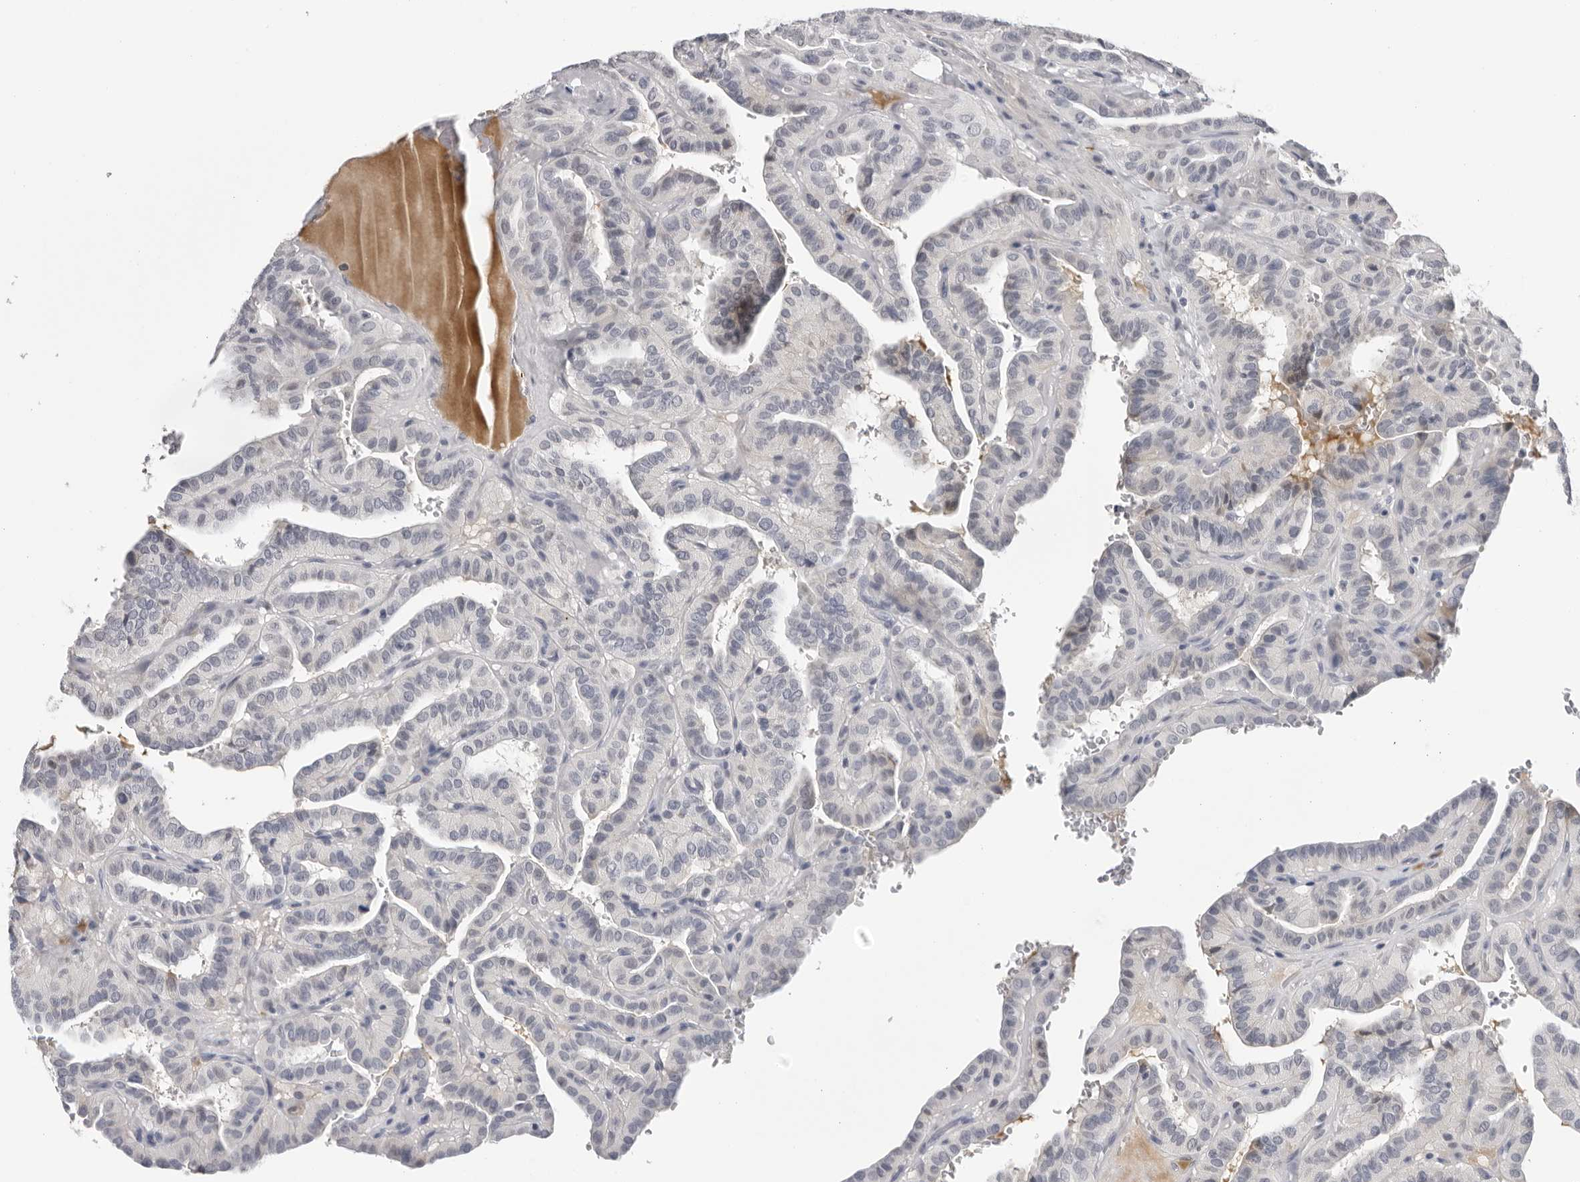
{"staining": {"intensity": "negative", "quantity": "none", "location": "none"}, "tissue": "thyroid cancer", "cell_type": "Tumor cells", "image_type": "cancer", "snomed": [{"axis": "morphology", "description": "Papillary adenocarcinoma, NOS"}, {"axis": "topography", "description": "Thyroid gland"}], "caption": "This is an IHC micrograph of human thyroid papillary adenocarcinoma. There is no staining in tumor cells.", "gene": "ZNF502", "patient": {"sex": "male", "age": 77}}